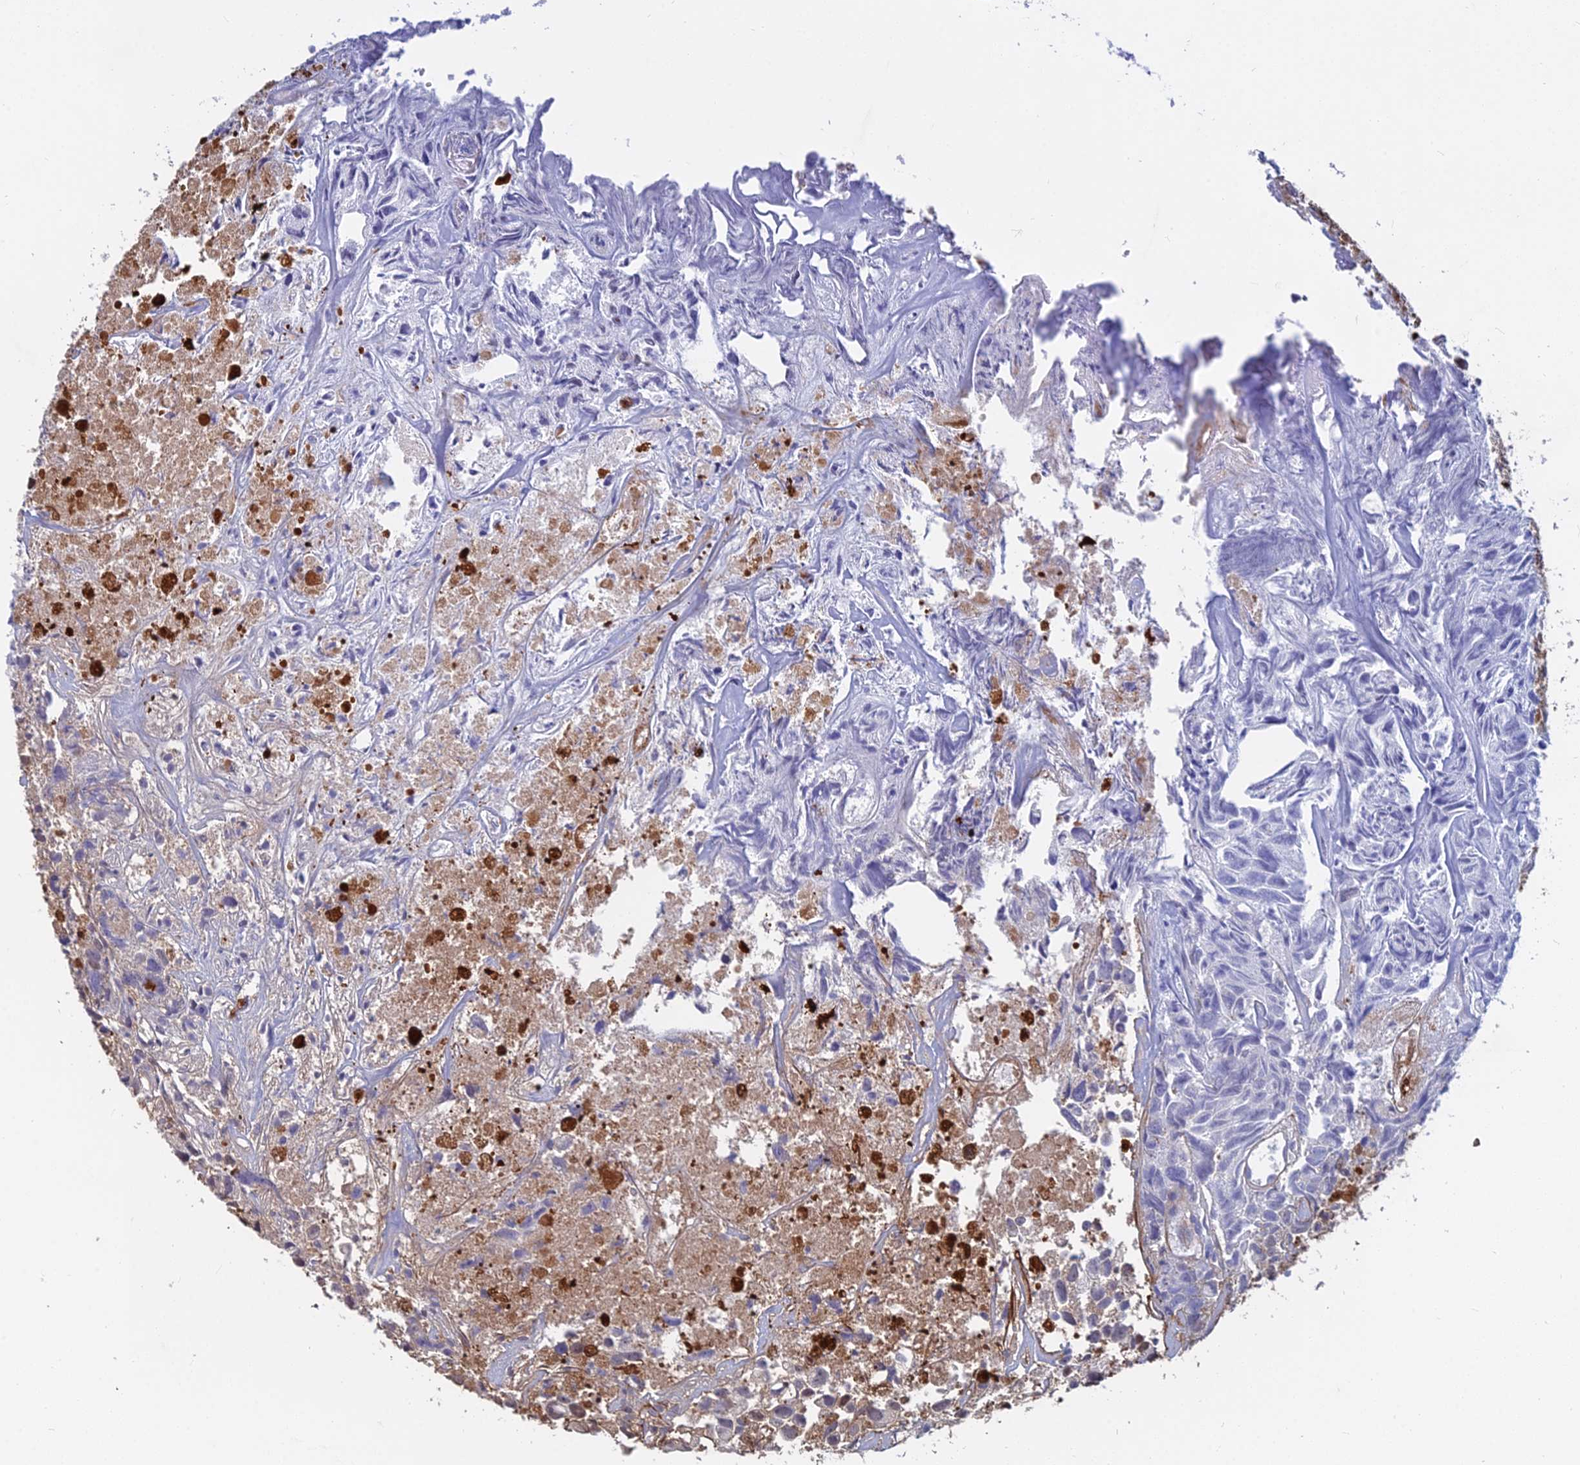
{"staining": {"intensity": "negative", "quantity": "none", "location": "none"}, "tissue": "urothelial cancer", "cell_type": "Tumor cells", "image_type": "cancer", "snomed": [{"axis": "morphology", "description": "Urothelial carcinoma, High grade"}, {"axis": "topography", "description": "Urinary bladder"}], "caption": "A photomicrograph of urothelial cancer stained for a protein exhibits no brown staining in tumor cells.", "gene": "B3GALT4", "patient": {"sex": "female", "age": 75}}